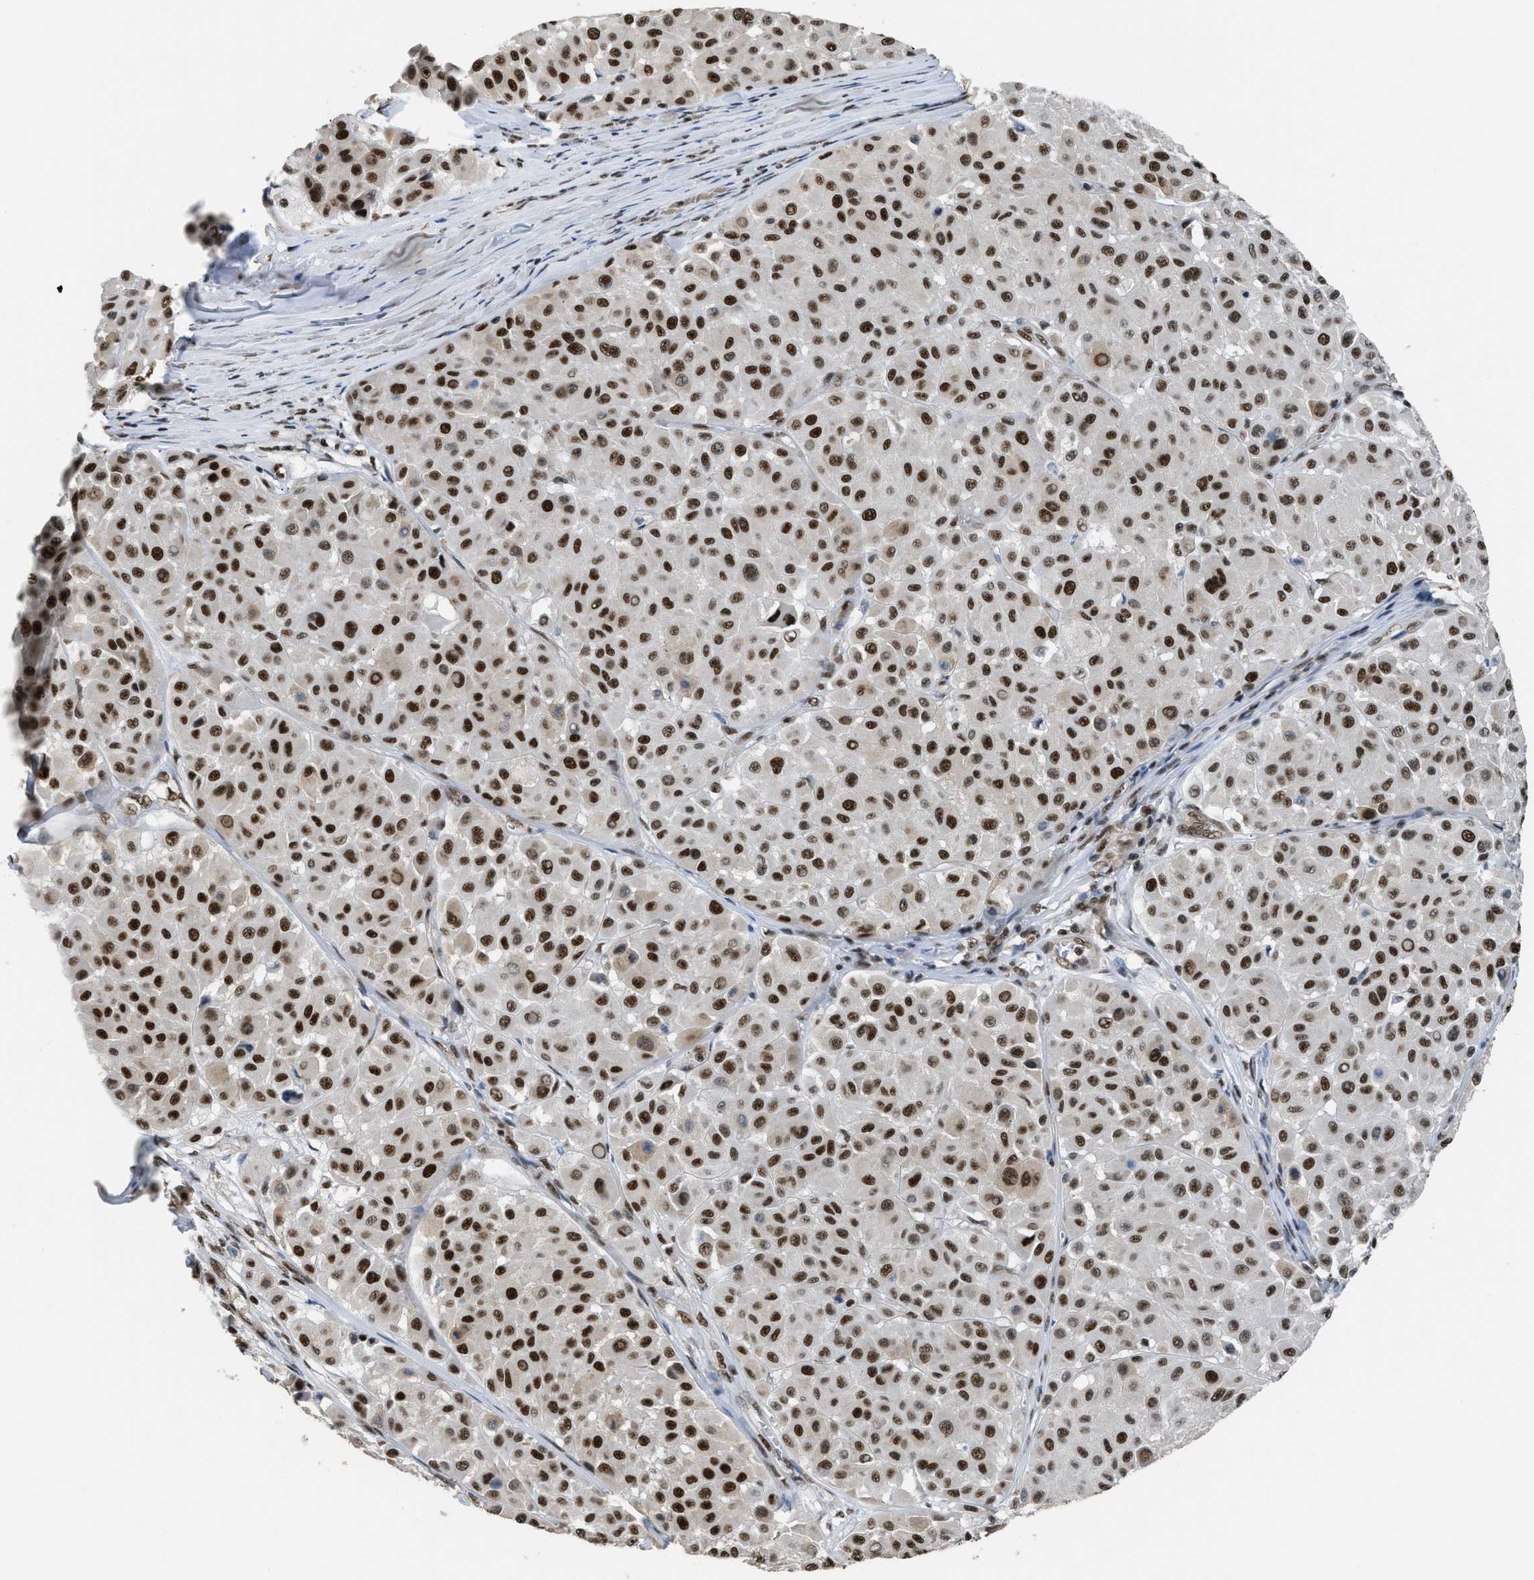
{"staining": {"intensity": "strong", "quantity": ">75%", "location": "nuclear"}, "tissue": "melanoma", "cell_type": "Tumor cells", "image_type": "cancer", "snomed": [{"axis": "morphology", "description": "Malignant melanoma, Metastatic site"}, {"axis": "topography", "description": "Soft tissue"}], "caption": "This micrograph exhibits immunohistochemistry staining of human melanoma, with high strong nuclear expression in approximately >75% of tumor cells.", "gene": "SCAF4", "patient": {"sex": "male", "age": 41}}